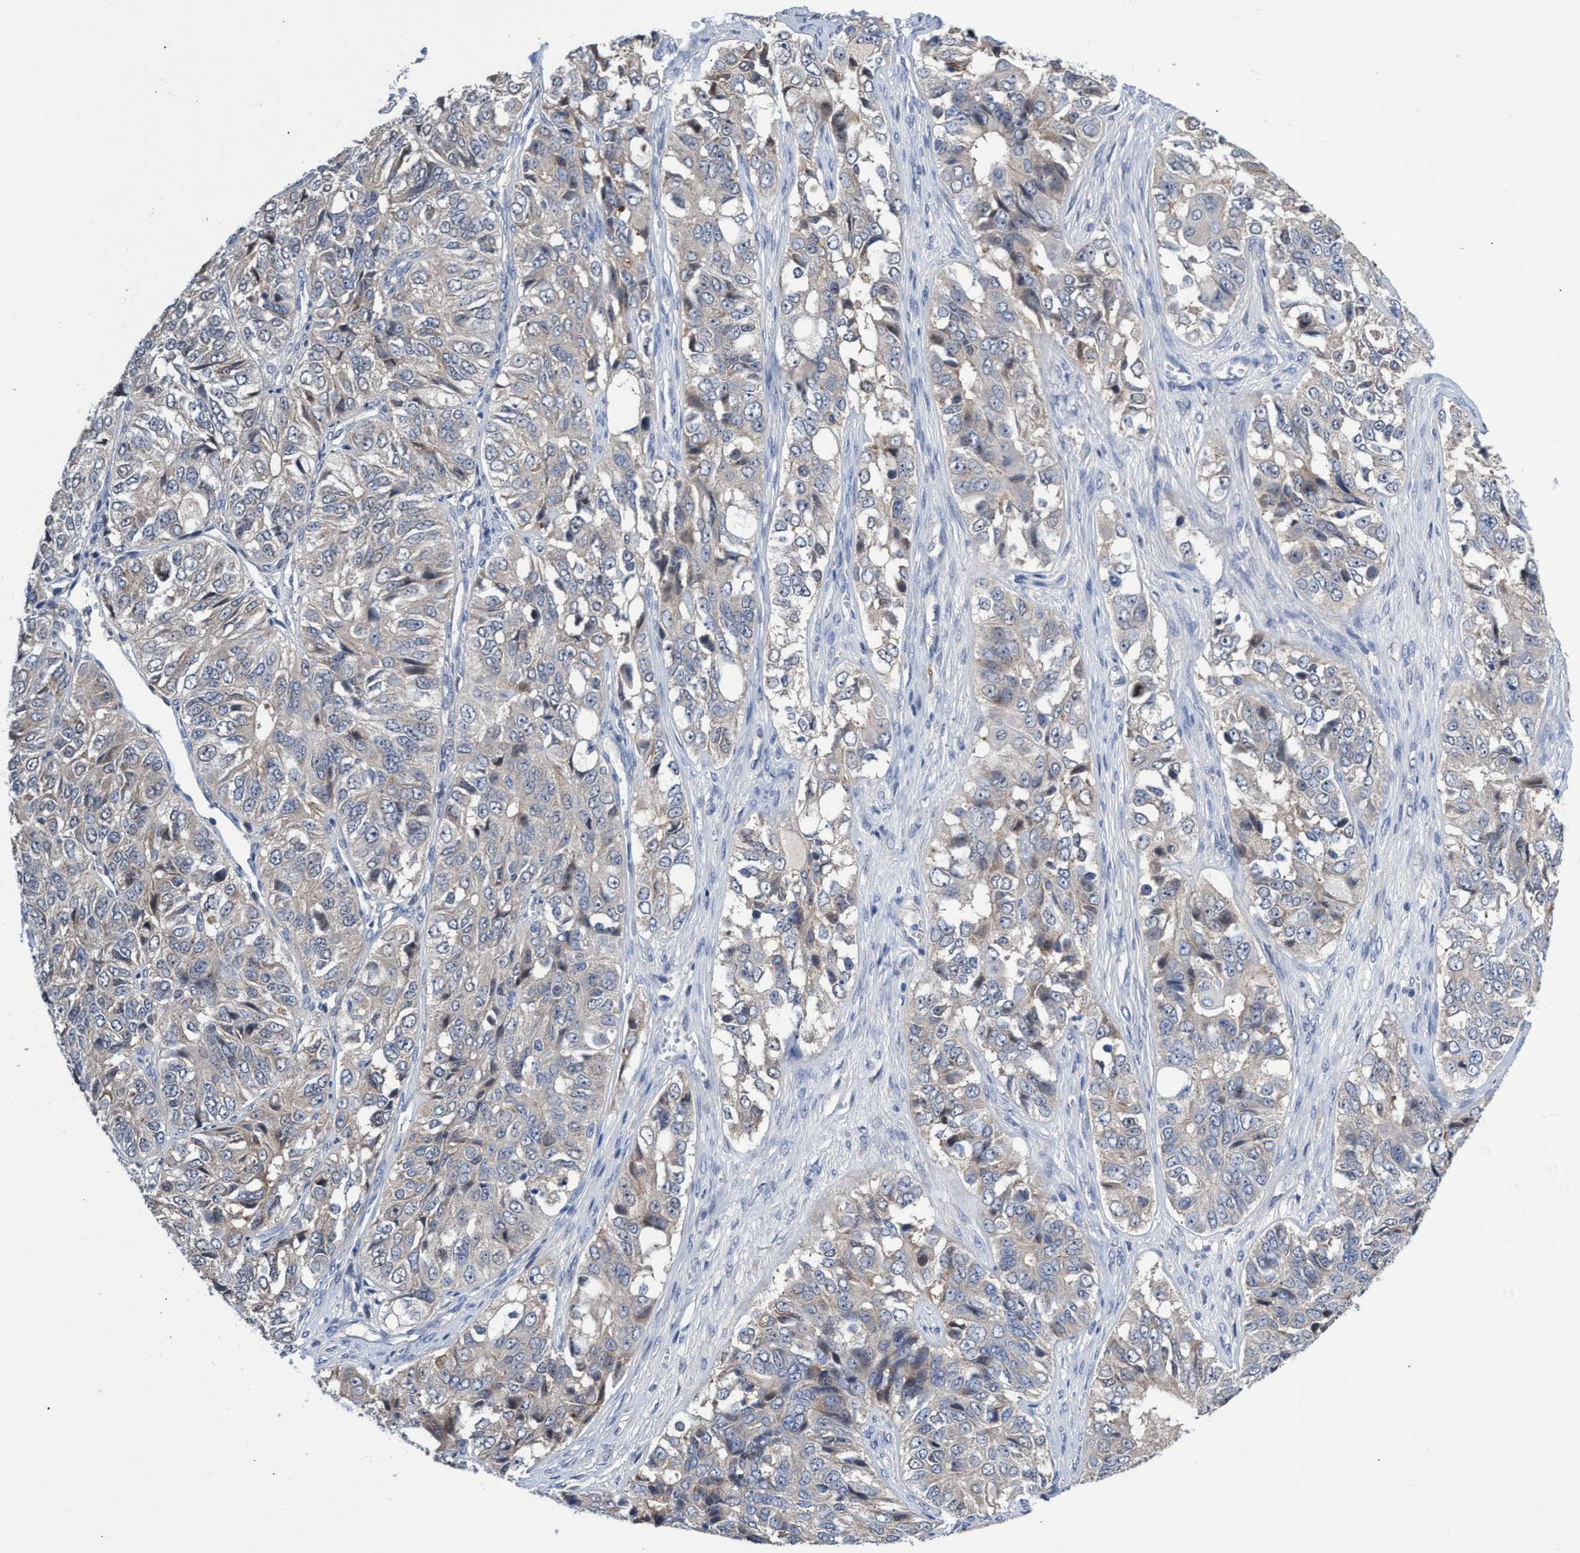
{"staining": {"intensity": "weak", "quantity": "<25%", "location": "cytoplasmic/membranous"}, "tissue": "ovarian cancer", "cell_type": "Tumor cells", "image_type": "cancer", "snomed": [{"axis": "morphology", "description": "Carcinoma, endometroid"}, {"axis": "topography", "description": "Ovary"}], "caption": "A high-resolution image shows IHC staining of ovarian endometroid carcinoma, which exhibits no significant positivity in tumor cells. (Brightfield microscopy of DAB immunohistochemistry (IHC) at high magnification).", "gene": "SVEP1", "patient": {"sex": "female", "age": 51}}